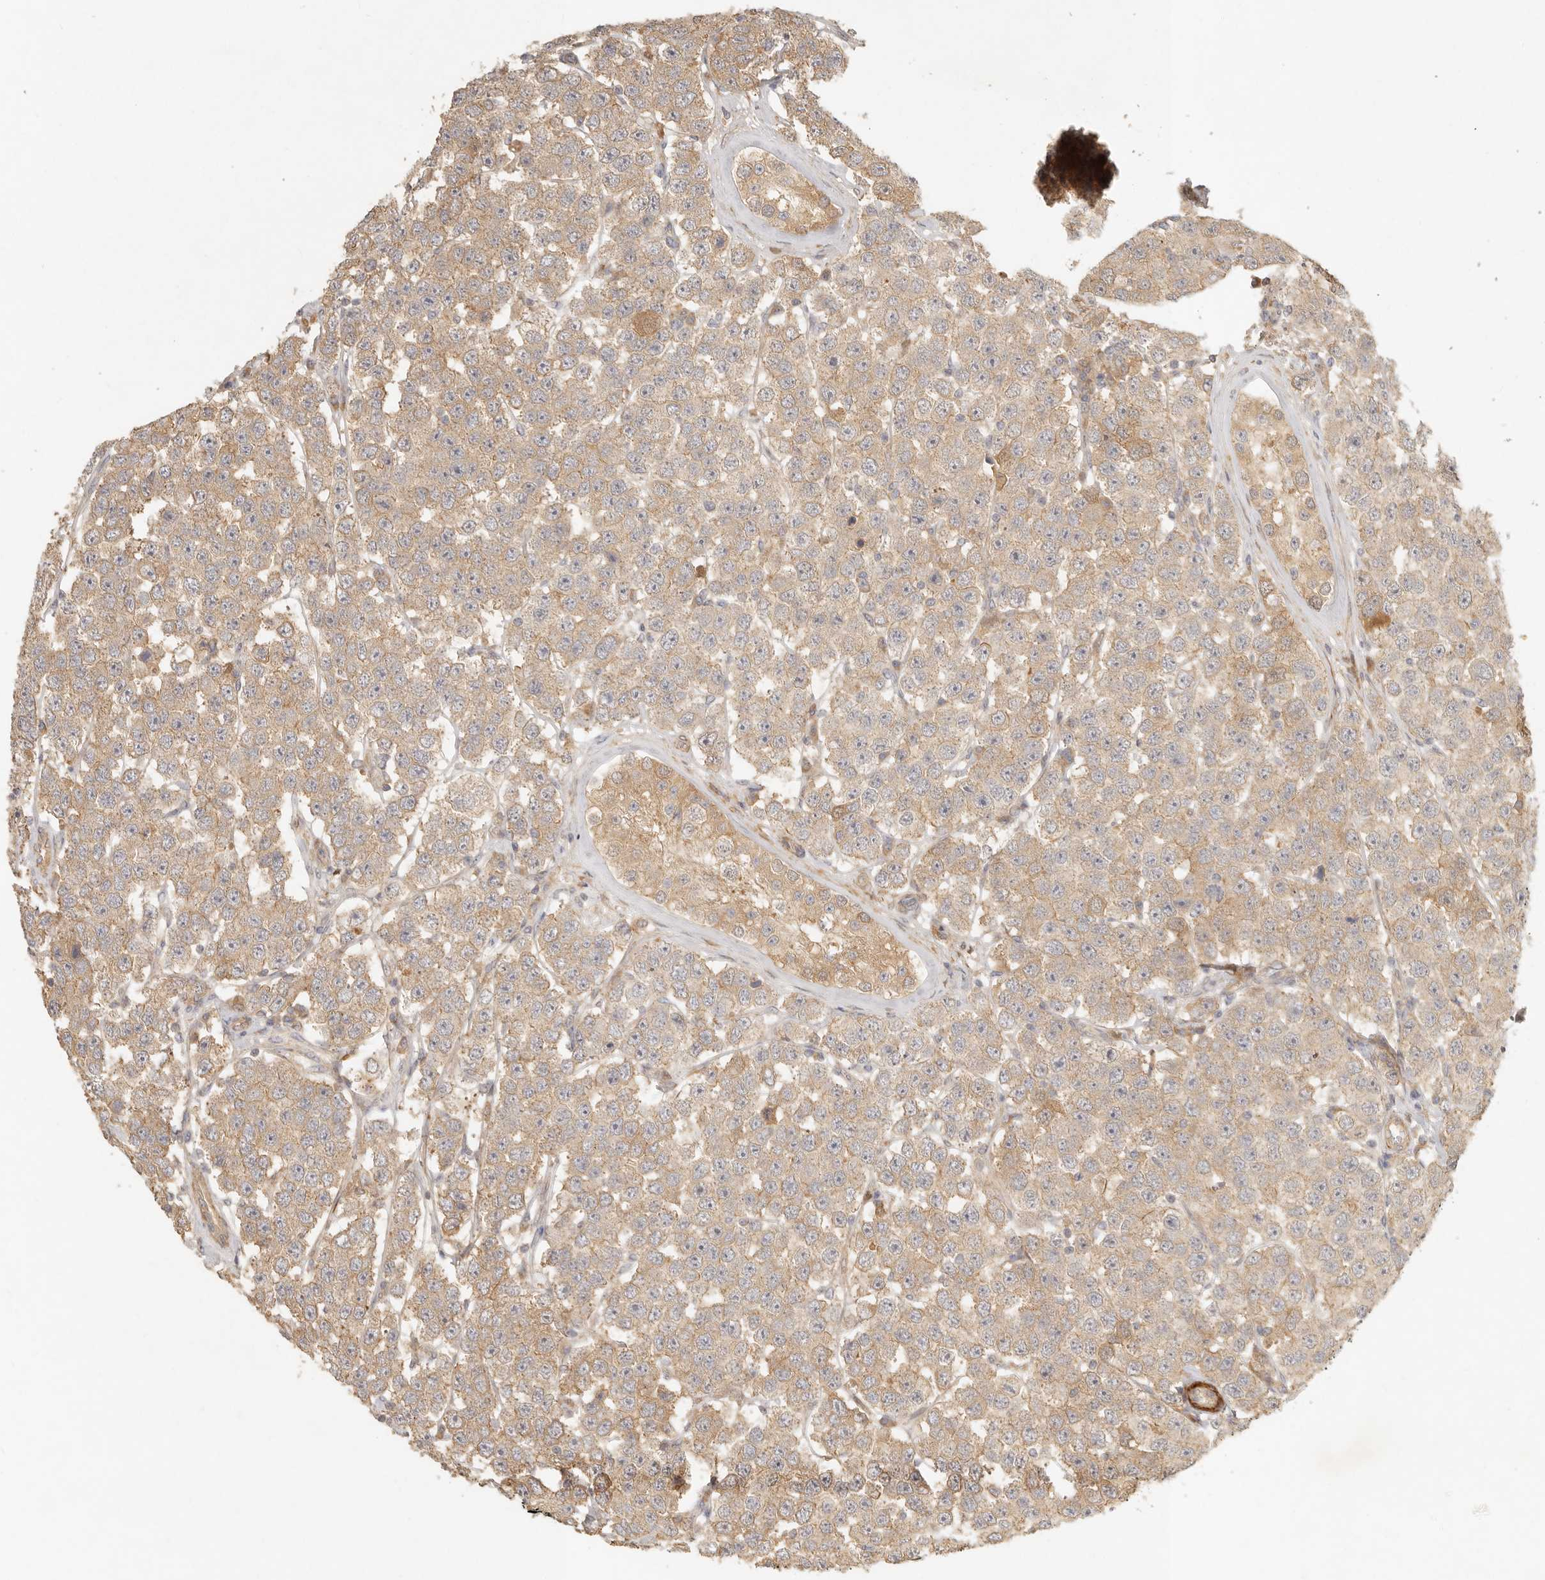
{"staining": {"intensity": "weak", "quantity": ">75%", "location": "cytoplasmic/membranous"}, "tissue": "testis cancer", "cell_type": "Tumor cells", "image_type": "cancer", "snomed": [{"axis": "morphology", "description": "Seminoma, NOS"}, {"axis": "topography", "description": "Testis"}], "caption": "This micrograph demonstrates testis cancer stained with immunohistochemistry to label a protein in brown. The cytoplasmic/membranous of tumor cells show weak positivity for the protein. Nuclei are counter-stained blue.", "gene": "VIPR1", "patient": {"sex": "male", "age": 28}}